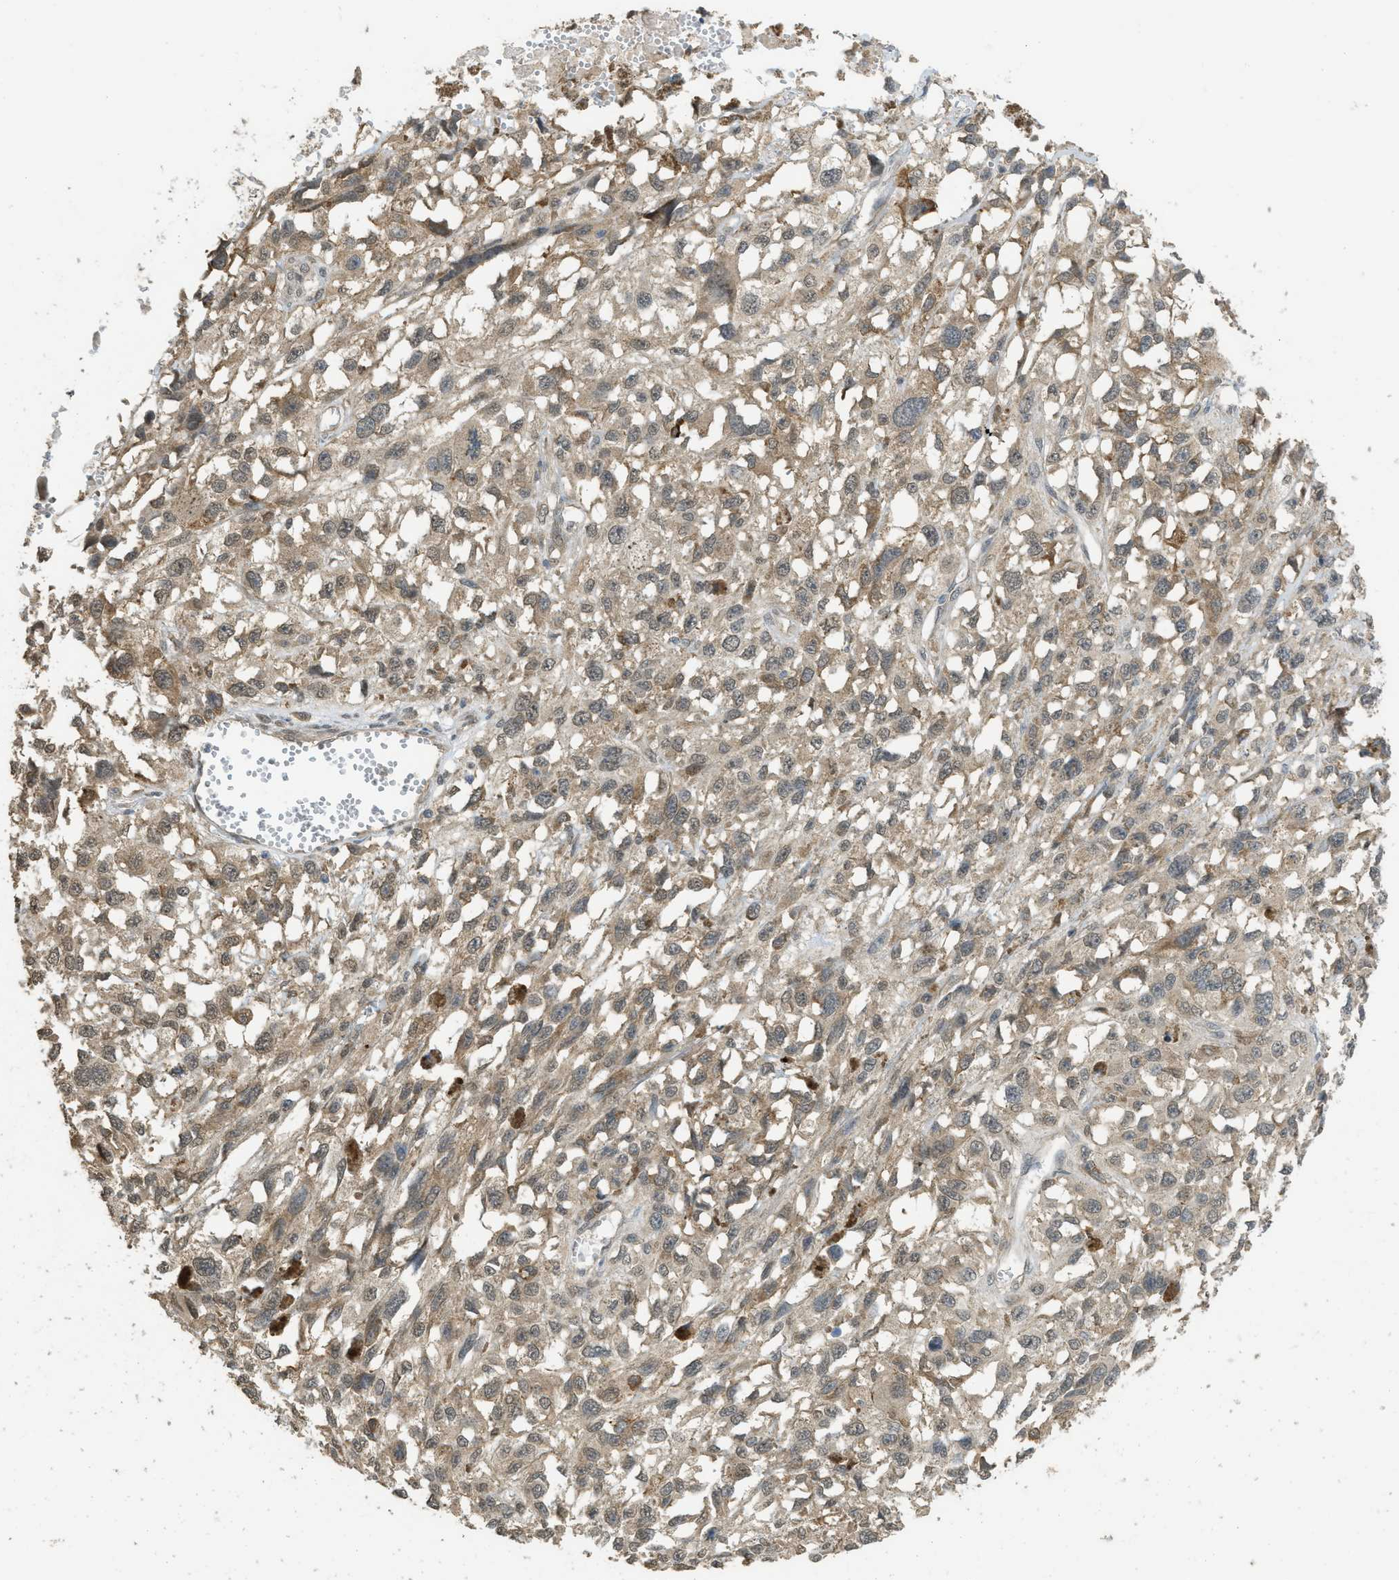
{"staining": {"intensity": "weak", "quantity": "25%-75%", "location": "cytoplasmic/membranous"}, "tissue": "melanoma", "cell_type": "Tumor cells", "image_type": "cancer", "snomed": [{"axis": "morphology", "description": "Malignant melanoma, Metastatic site"}, {"axis": "topography", "description": "Lymph node"}], "caption": "The photomicrograph reveals immunohistochemical staining of malignant melanoma (metastatic site). There is weak cytoplasmic/membranous expression is present in approximately 25%-75% of tumor cells.", "gene": "IGF2BP2", "patient": {"sex": "male", "age": 59}}